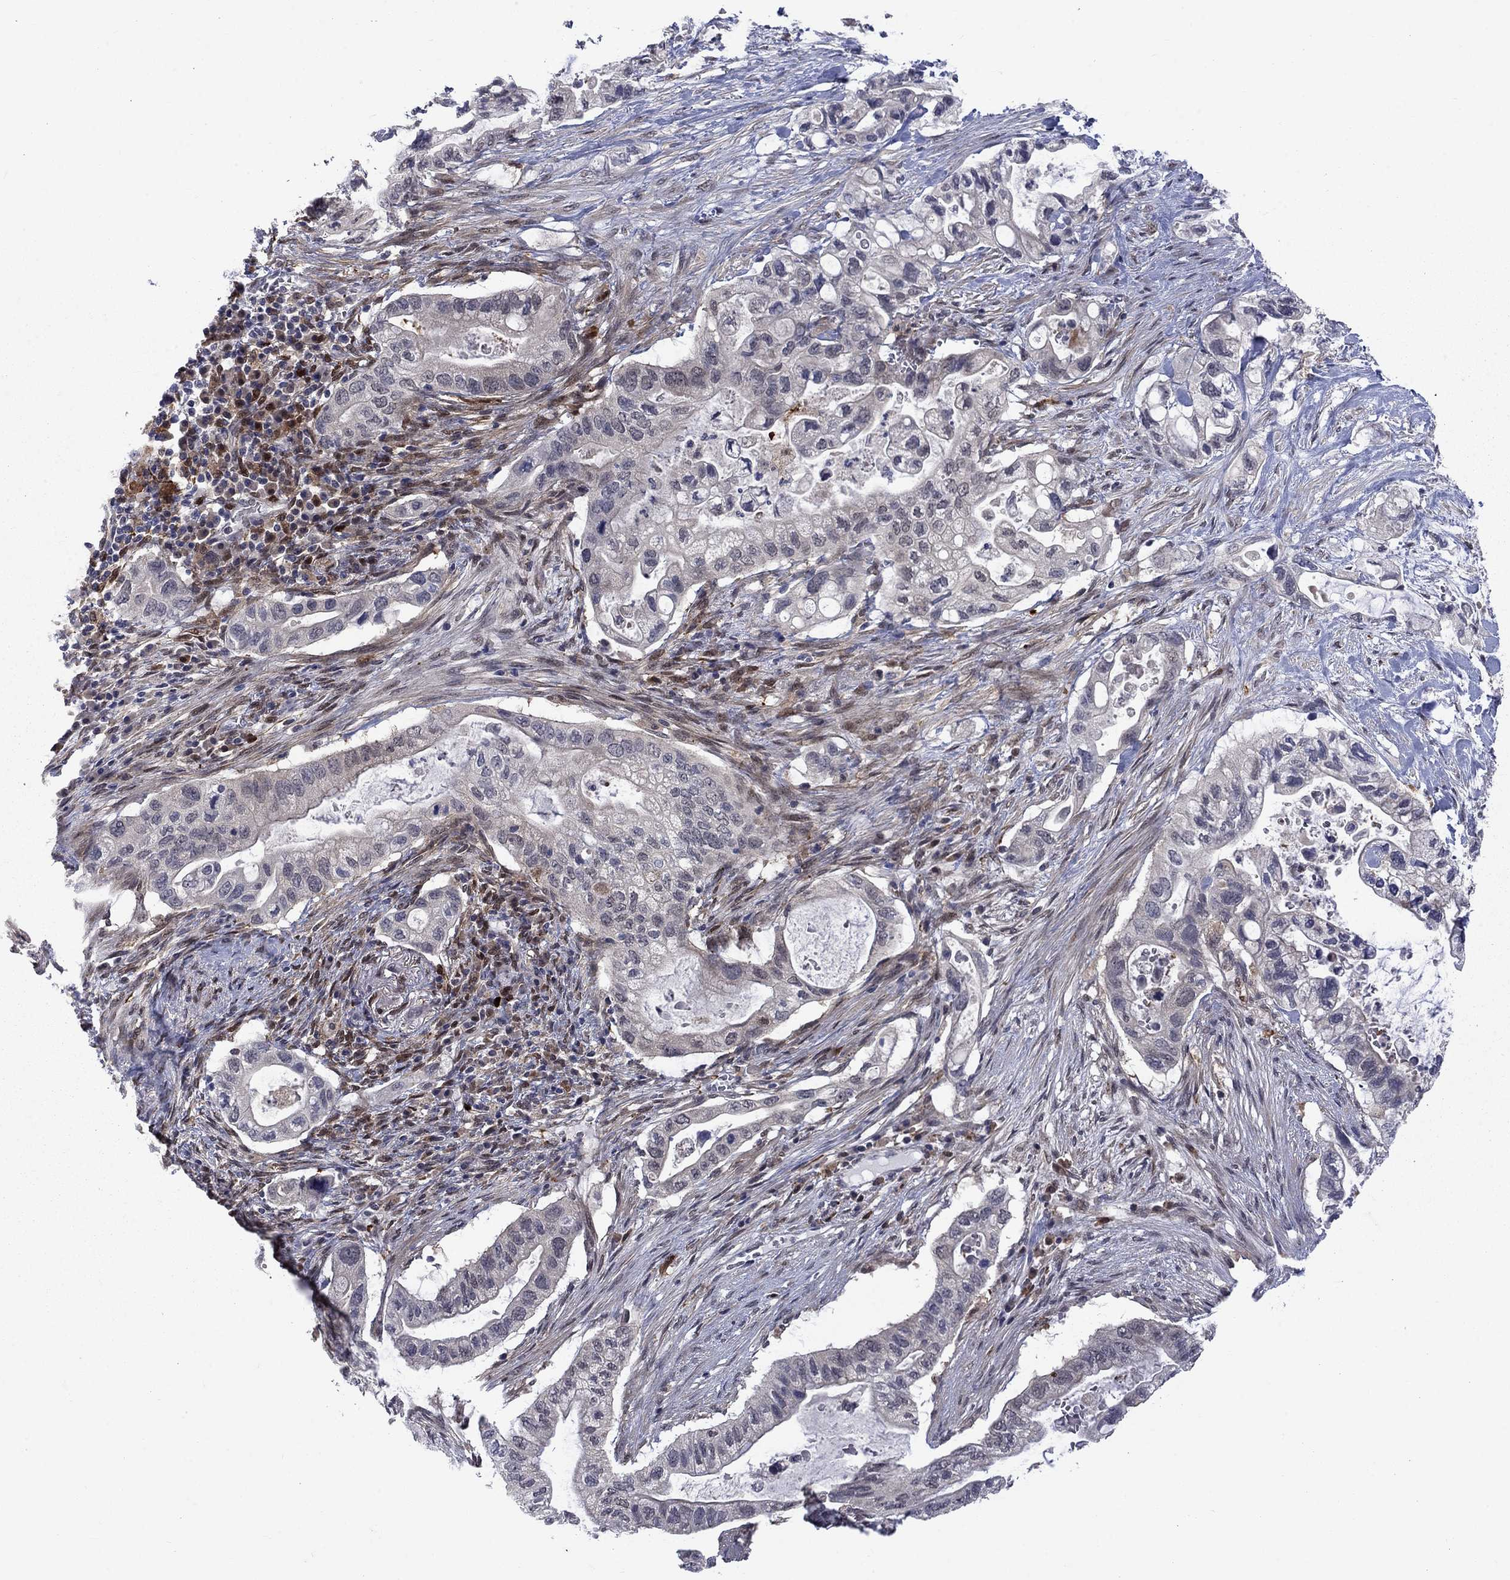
{"staining": {"intensity": "negative", "quantity": "none", "location": "none"}, "tissue": "pancreatic cancer", "cell_type": "Tumor cells", "image_type": "cancer", "snomed": [{"axis": "morphology", "description": "Adenocarcinoma, NOS"}, {"axis": "topography", "description": "Pancreas"}], "caption": "Tumor cells are negative for brown protein staining in pancreatic cancer.", "gene": "CBR1", "patient": {"sex": "female", "age": 72}}